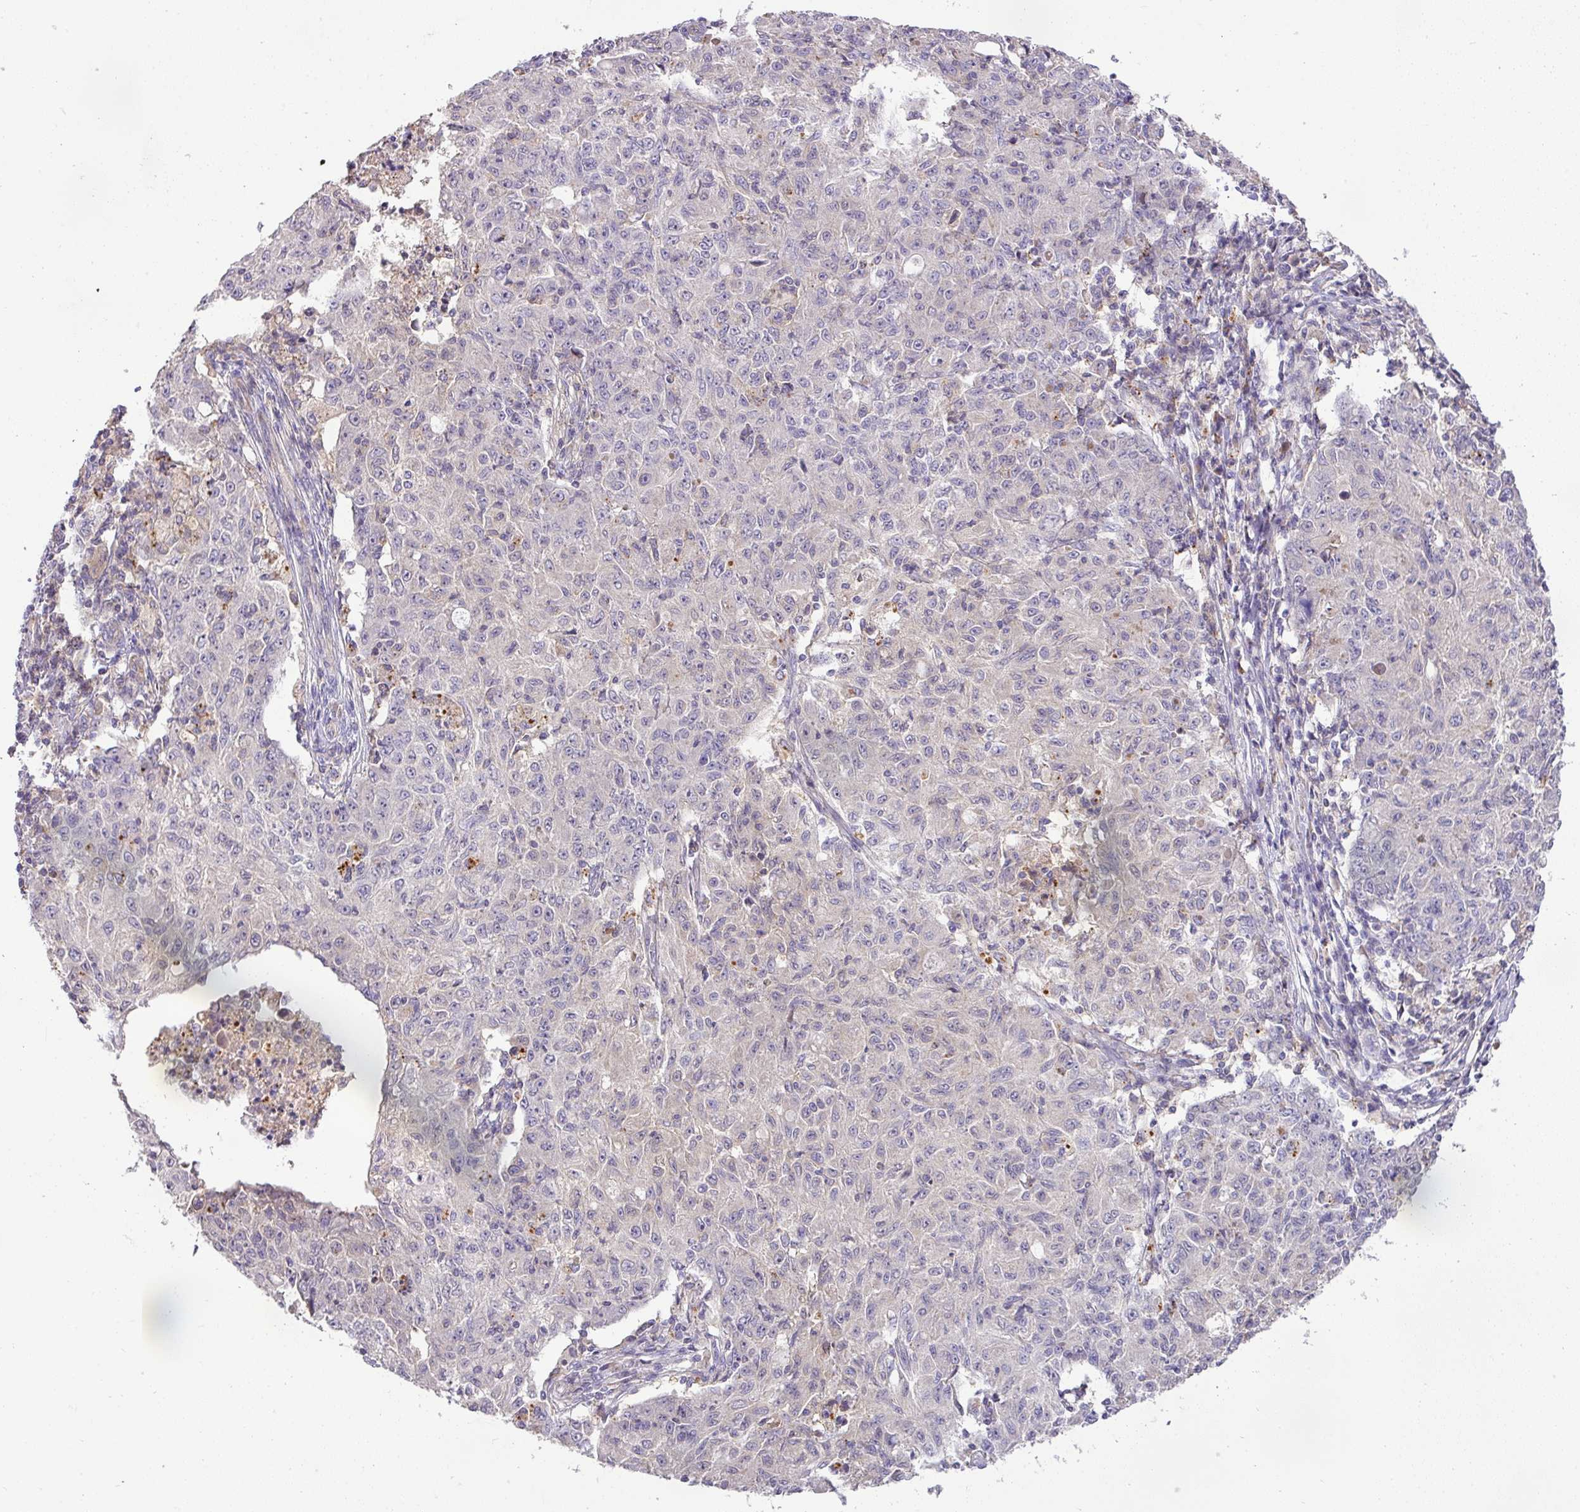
{"staining": {"intensity": "negative", "quantity": "none", "location": "none"}, "tissue": "ovarian cancer", "cell_type": "Tumor cells", "image_type": "cancer", "snomed": [{"axis": "morphology", "description": "Carcinoma, endometroid"}, {"axis": "topography", "description": "Ovary"}], "caption": "DAB (3,3'-diaminobenzidine) immunohistochemical staining of ovarian cancer (endometroid carcinoma) demonstrates no significant staining in tumor cells.", "gene": "HOXC13", "patient": {"sex": "female", "age": 42}}